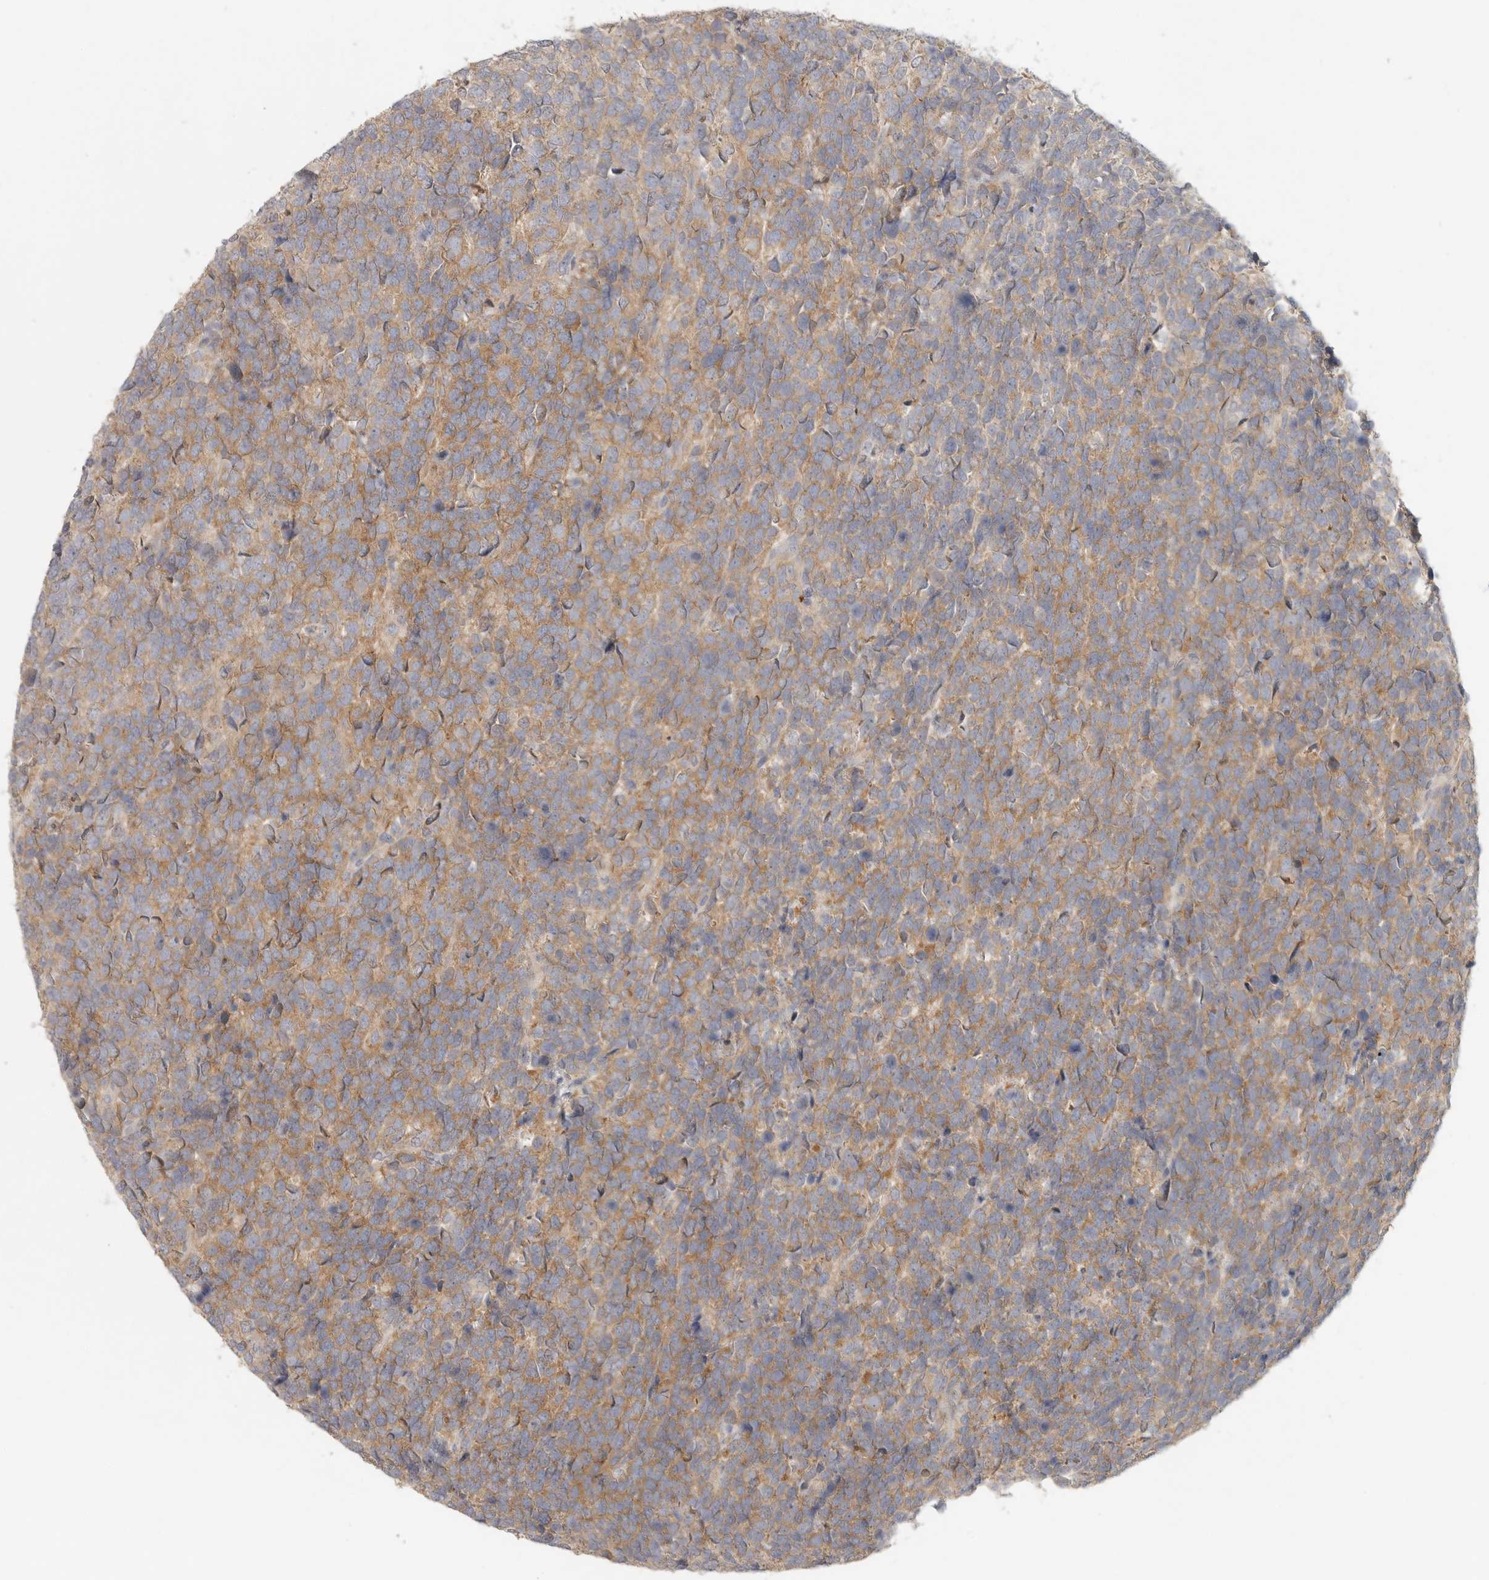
{"staining": {"intensity": "moderate", "quantity": ">75%", "location": "cytoplasmic/membranous"}, "tissue": "urothelial cancer", "cell_type": "Tumor cells", "image_type": "cancer", "snomed": [{"axis": "morphology", "description": "Urothelial carcinoma, High grade"}, {"axis": "topography", "description": "Urinary bladder"}], "caption": "Tumor cells demonstrate medium levels of moderate cytoplasmic/membranous positivity in about >75% of cells in urothelial carcinoma (high-grade).", "gene": "HDAC6", "patient": {"sex": "female", "age": 82}}